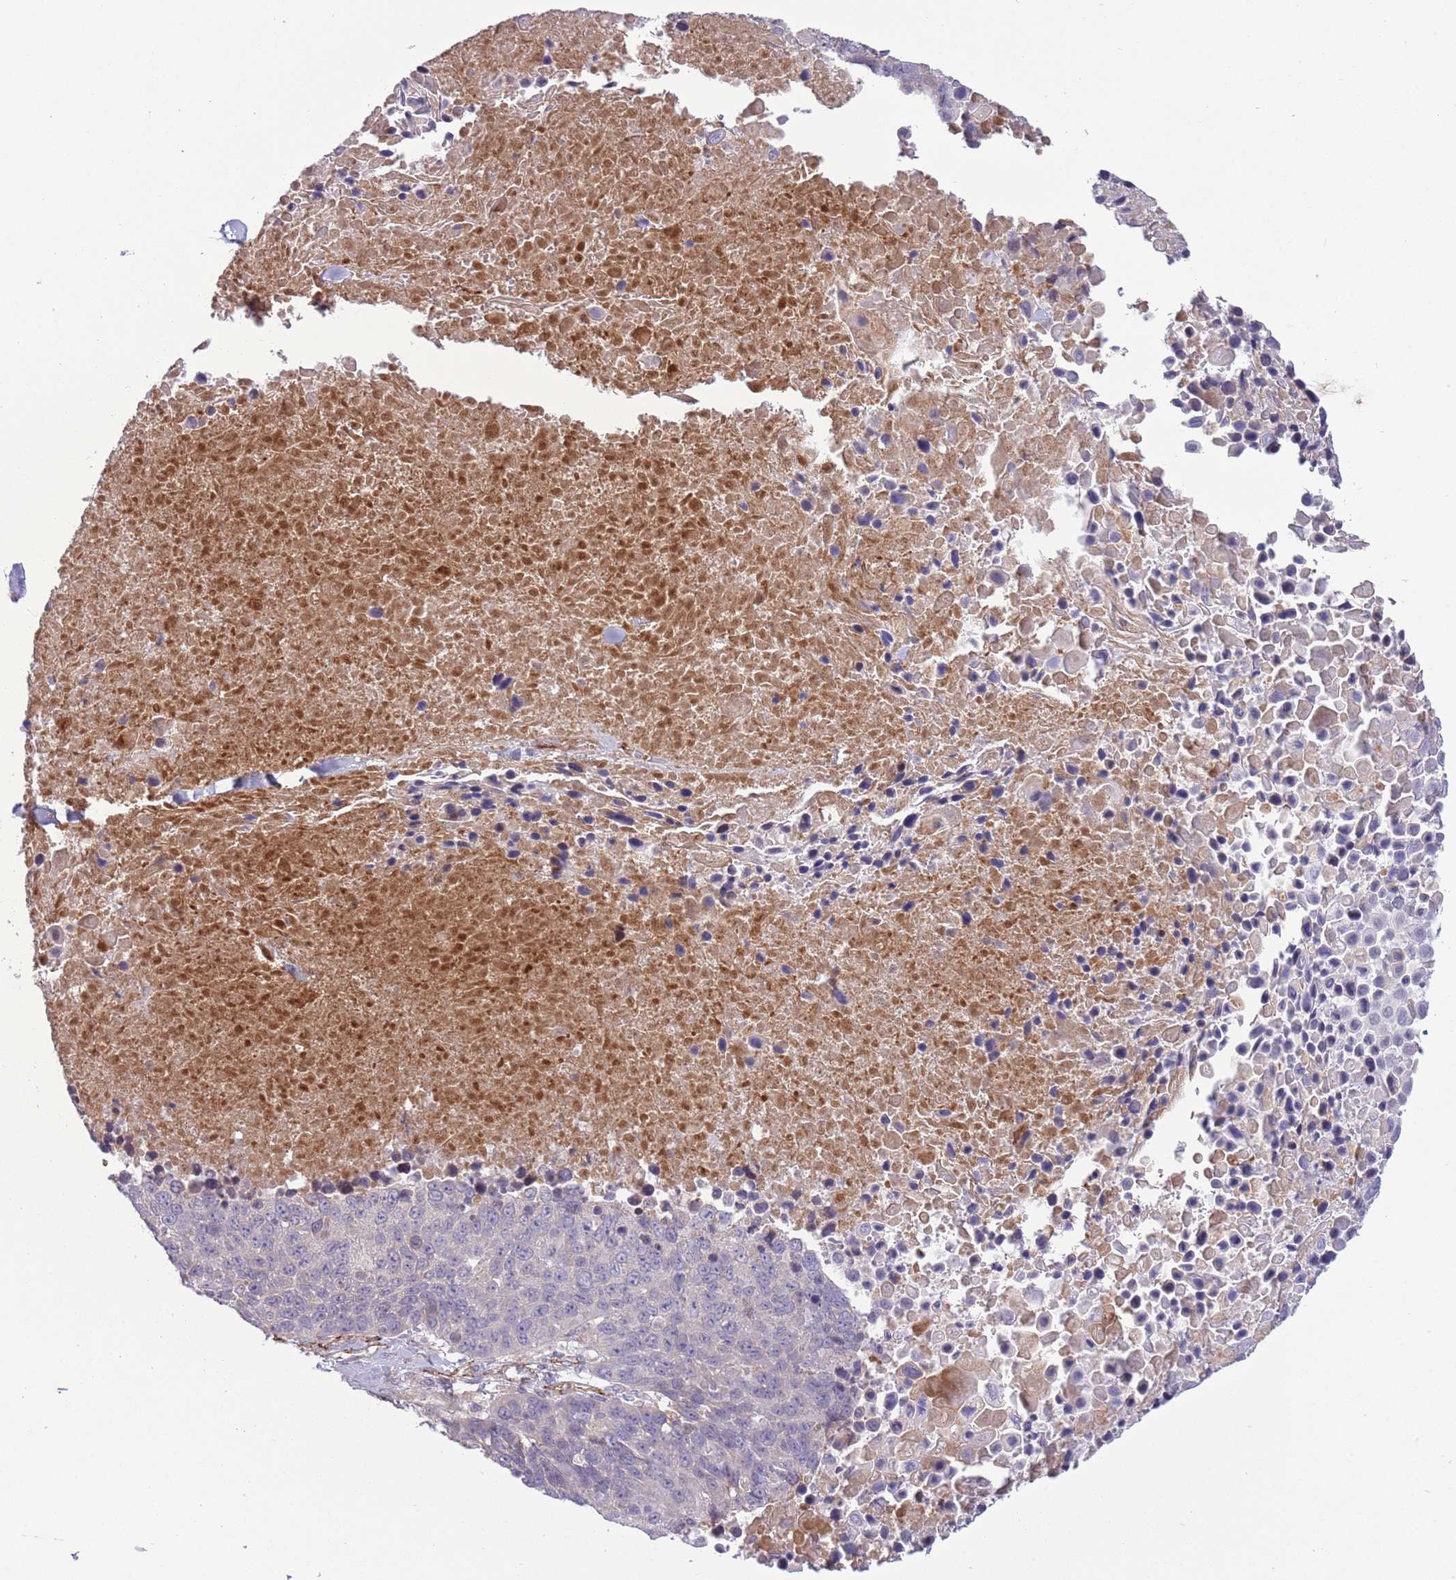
{"staining": {"intensity": "negative", "quantity": "none", "location": "none"}, "tissue": "lung cancer", "cell_type": "Tumor cells", "image_type": "cancer", "snomed": [{"axis": "morphology", "description": "Normal tissue, NOS"}, {"axis": "morphology", "description": "Squamous cell carcinoma, NOS"}, {"axis": "topography", "description": "Lymph node"}, {"axis": "topography", "description": "Lung"}], "caption": "This image is of squamous cell carcinoma (lung) stained with IHC to label a protein in brown with the nuclei are counter-stained blue. There is no staining in tumor cells. The staining is performed using DAB brown chromogen with nuclei counter-stained in using hematoxylin.", "gene": "DPP10", "patient": {"sex": "male", "age": 66}}